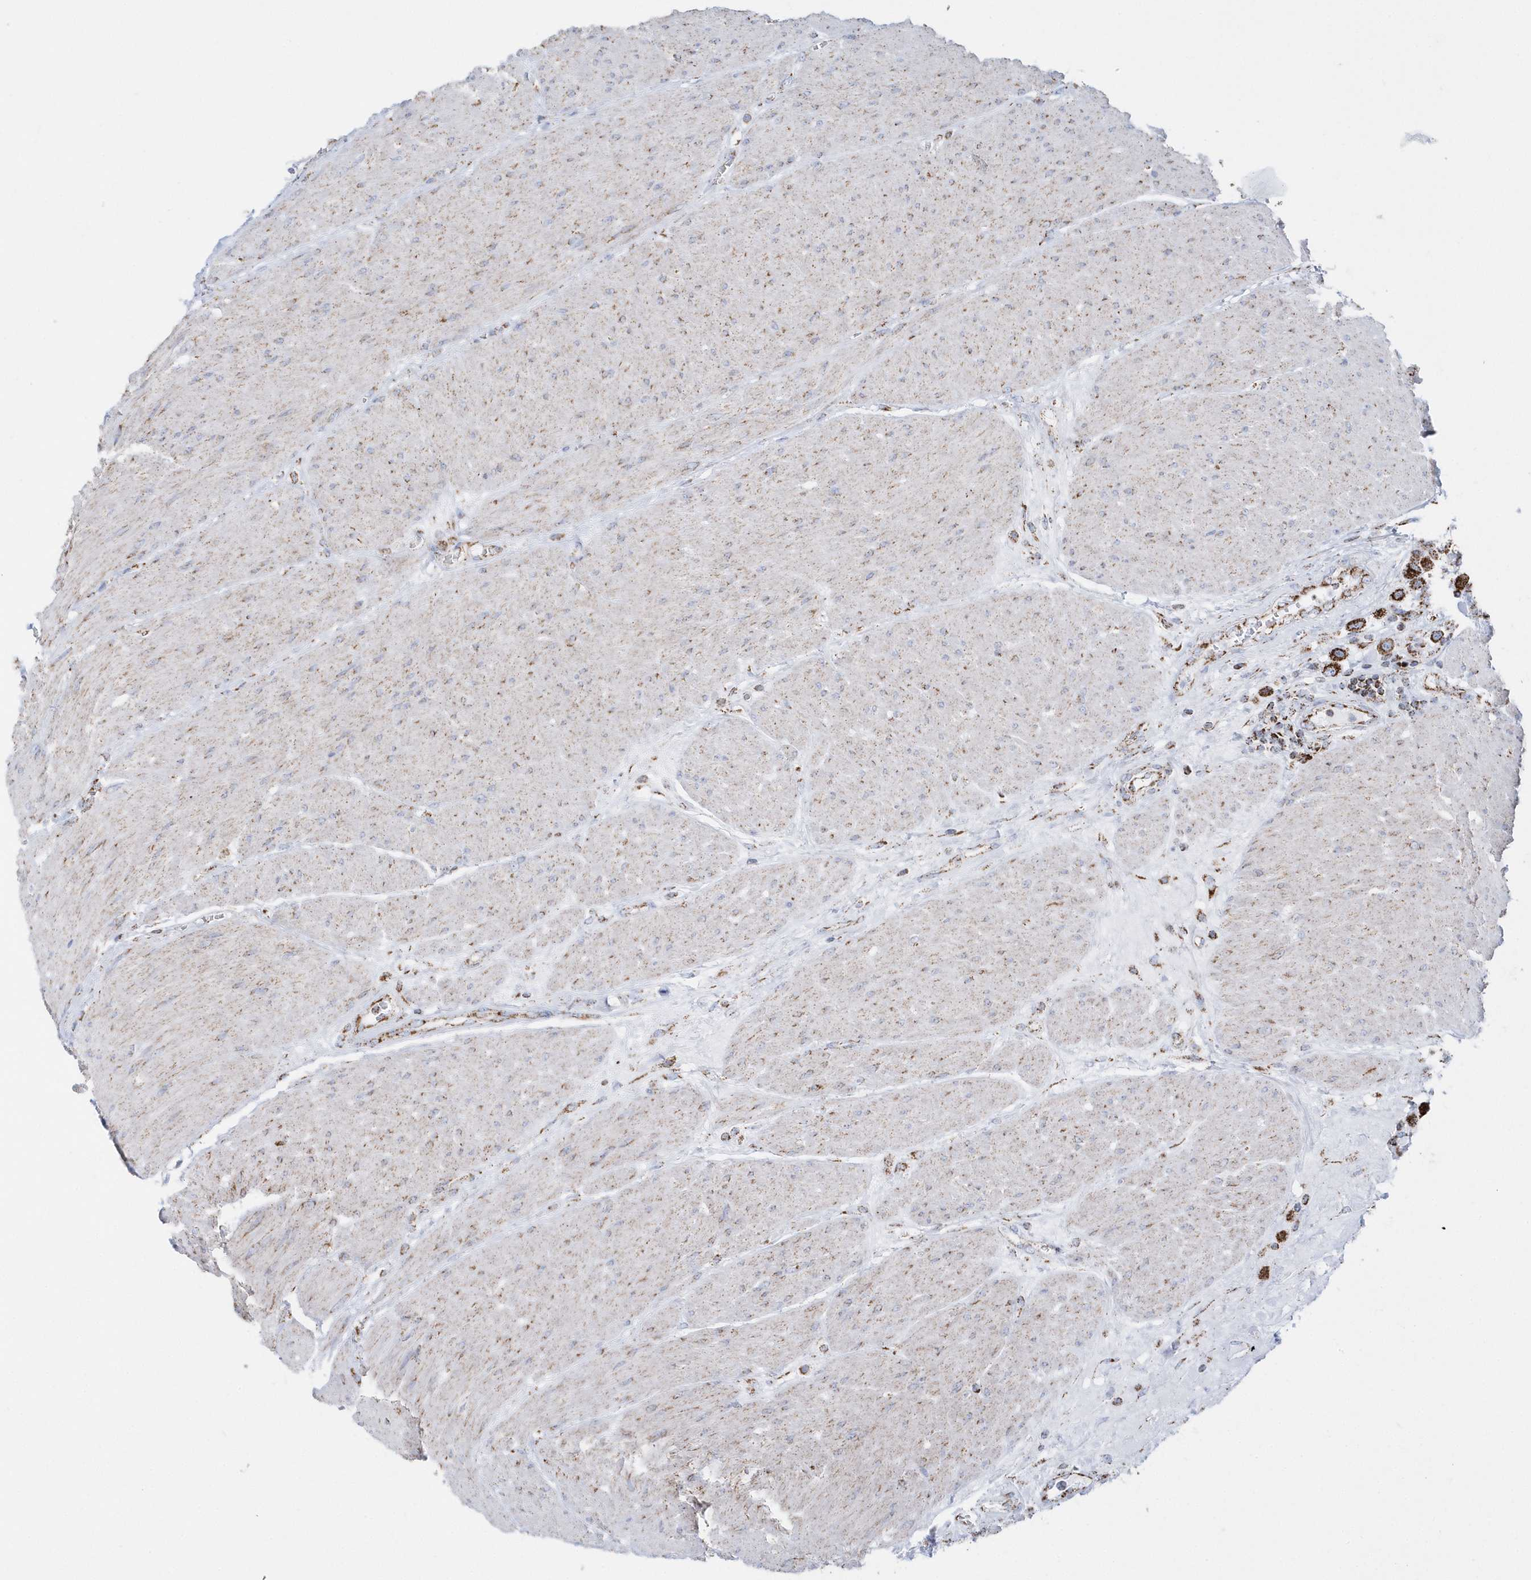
{"staining": {"intensity": "strong", "quantity": ">75%", "location": "cytoplasmic/membranous"}, "tissue": "urothelial cancer", "cell_type": "Tumor cells", "image_type": "cancer", "snomed": [{"axis": "morphology", "description": "Urothelial carcinoma, High grade"}, {"axis": "topography", "description": "Urinary bladder"}], "caption": "About >75% of tumor cells in human urothelial carcinoma (high-grade) exhibit strong cytoplasmic/membranous protein positivity as visualized by brown immunohistochemical staining.", "gene": "TMCO6", "patient": {"sex": "male", "age": 50}}